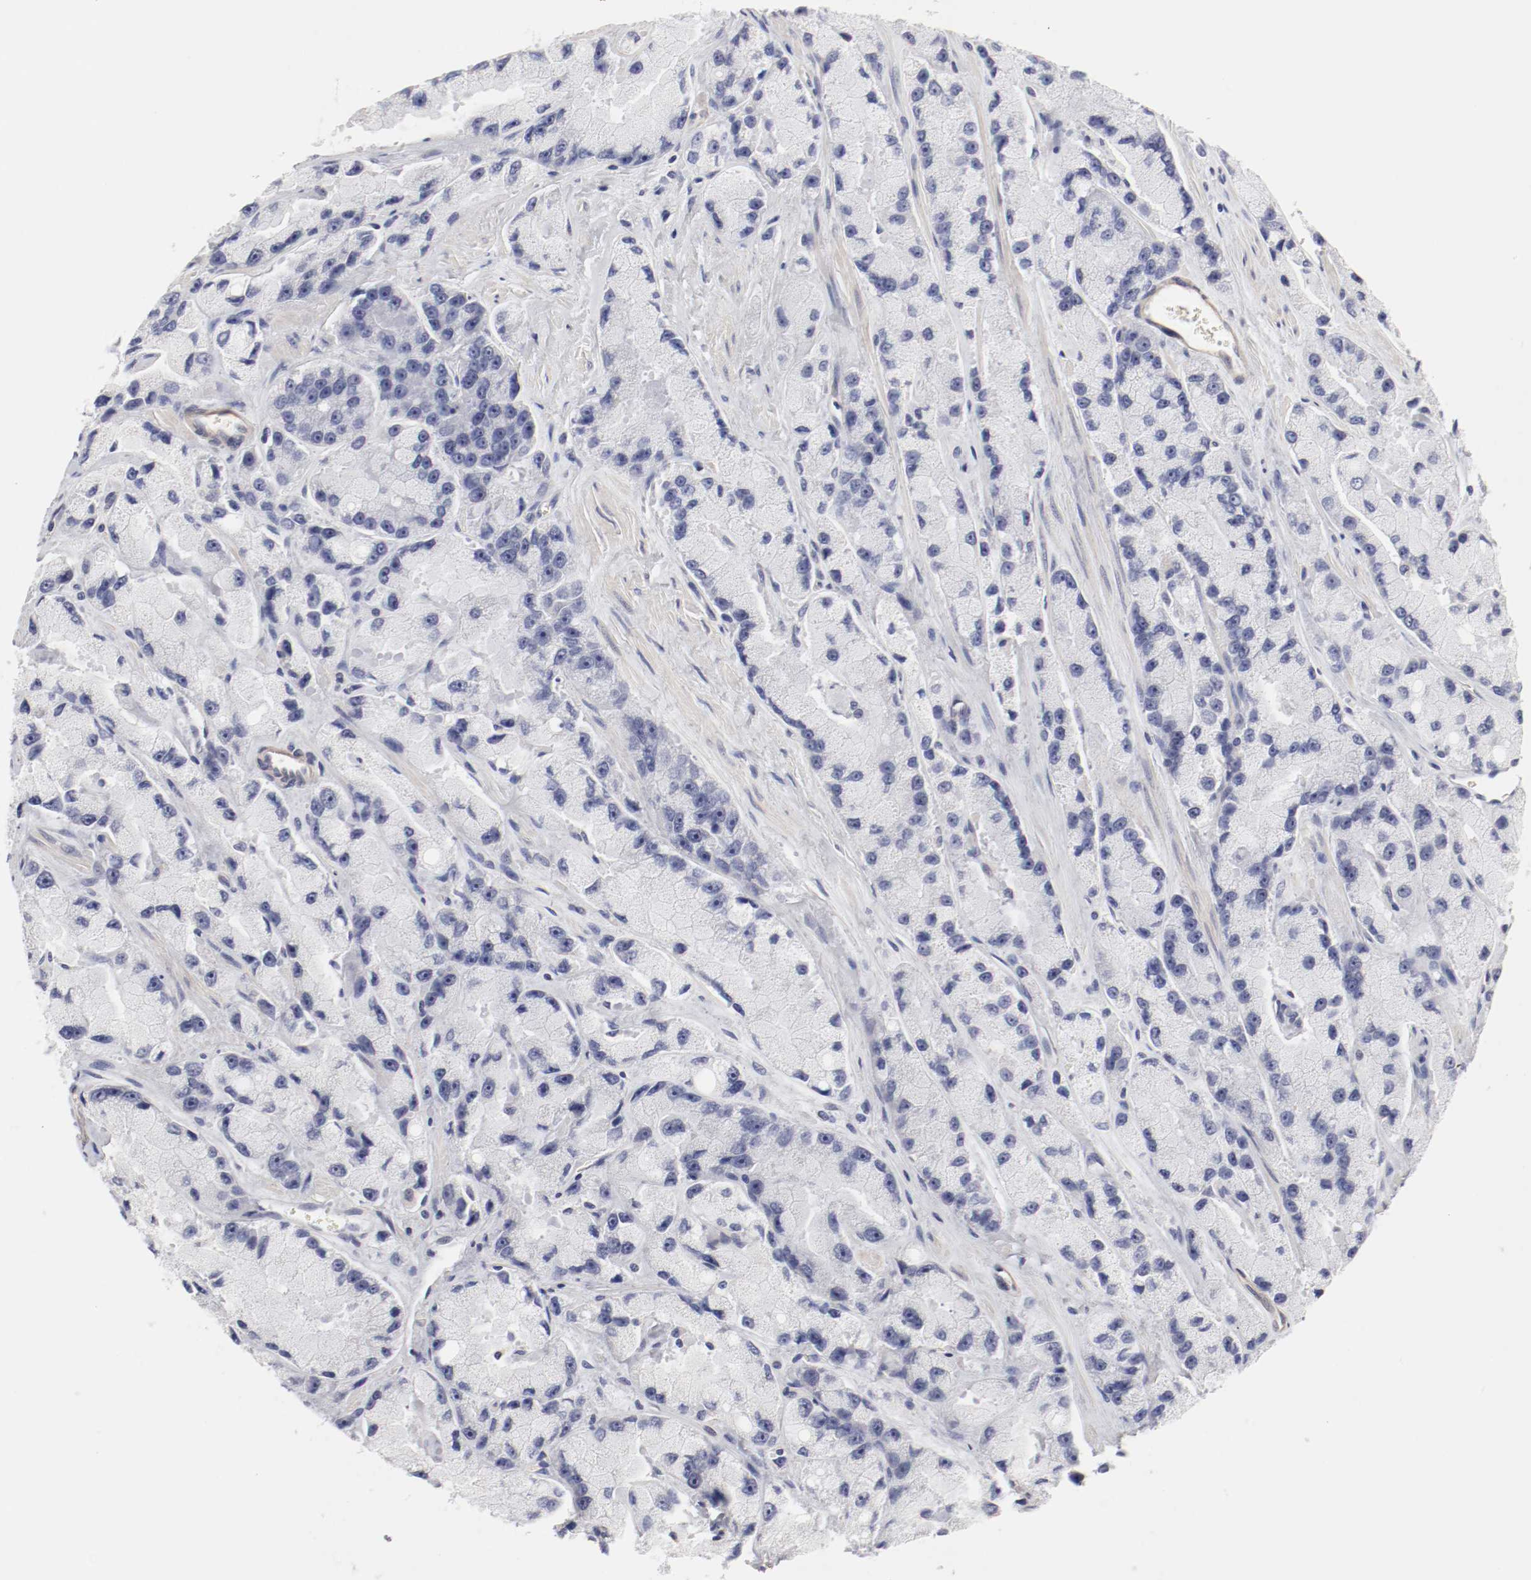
{"staining": {"intensity": "negative", "quantity": "none", "location": "none"}, "tissue": "prostate cancer", "cell_type": "Tumor cells", "image_type": "cancer", "snomed": [{"axis": "morphology", "description": "Adenocarcinoma, High grade"}, {"axis": "topography", "description": "Prostate"}], "caption": "An image of human prostate high-grade adenocarcinoma is negative for staining in tumor cells.", "gene": "LAX1", "patient": {"sex": "male", "age": 58}}